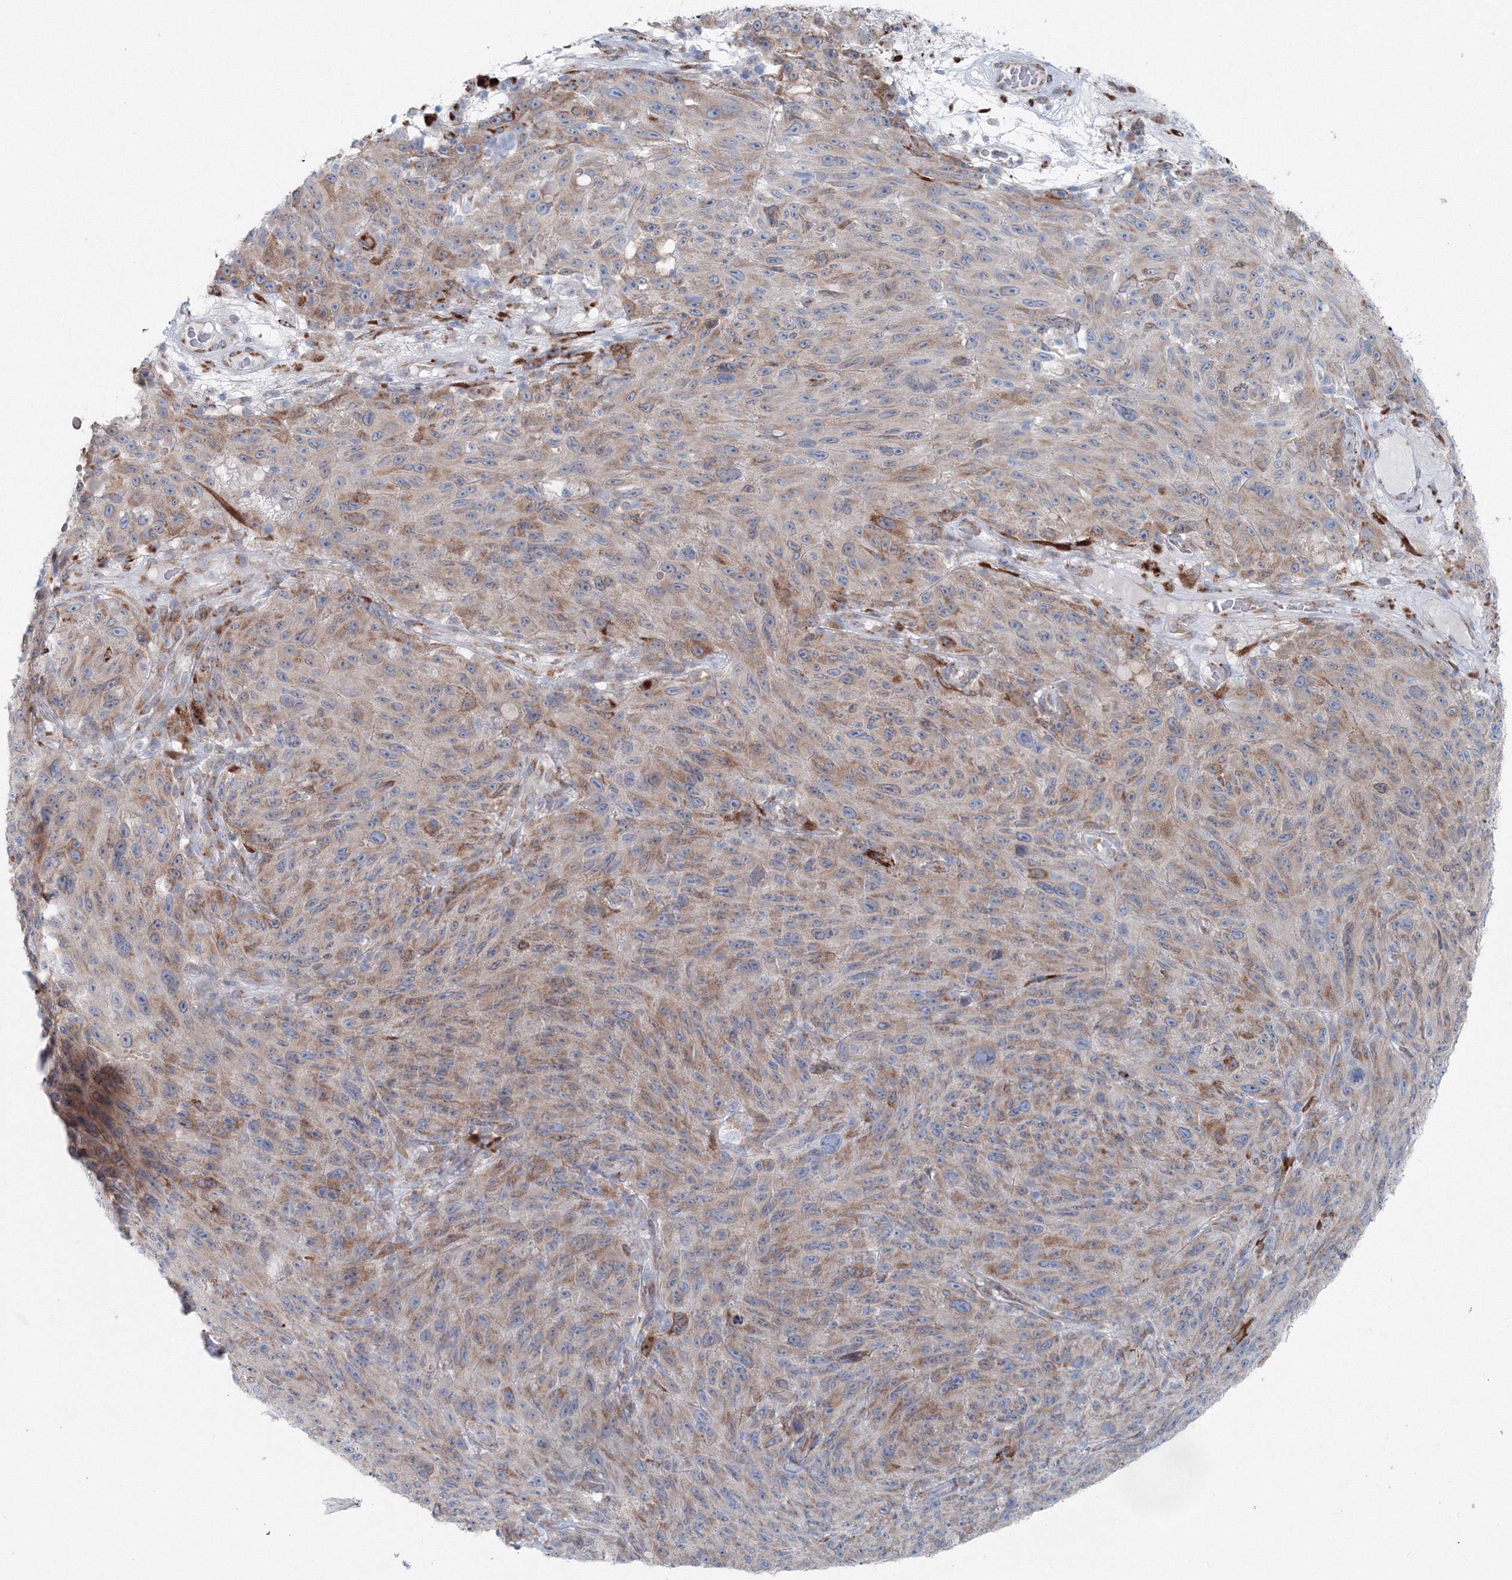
{"staining": {"intensity": "weak", "quantity": "<25%", "location": "cytoplasmic/membranous"}, "tissue": "melanoma", "cell_type": "Tumor cells", "image_type": "cancer", "snomed": [{"axis": "morphology", "description": "Malignant melanoma, NOS"}, {"axis": "topography", "description": "Skin"}], "caption": "Immunohistochemistry of malignant melanoma reveals no expression in tumor cells.", "gene": "RCN1", "patient": {"sex": "female", "age": 82}}